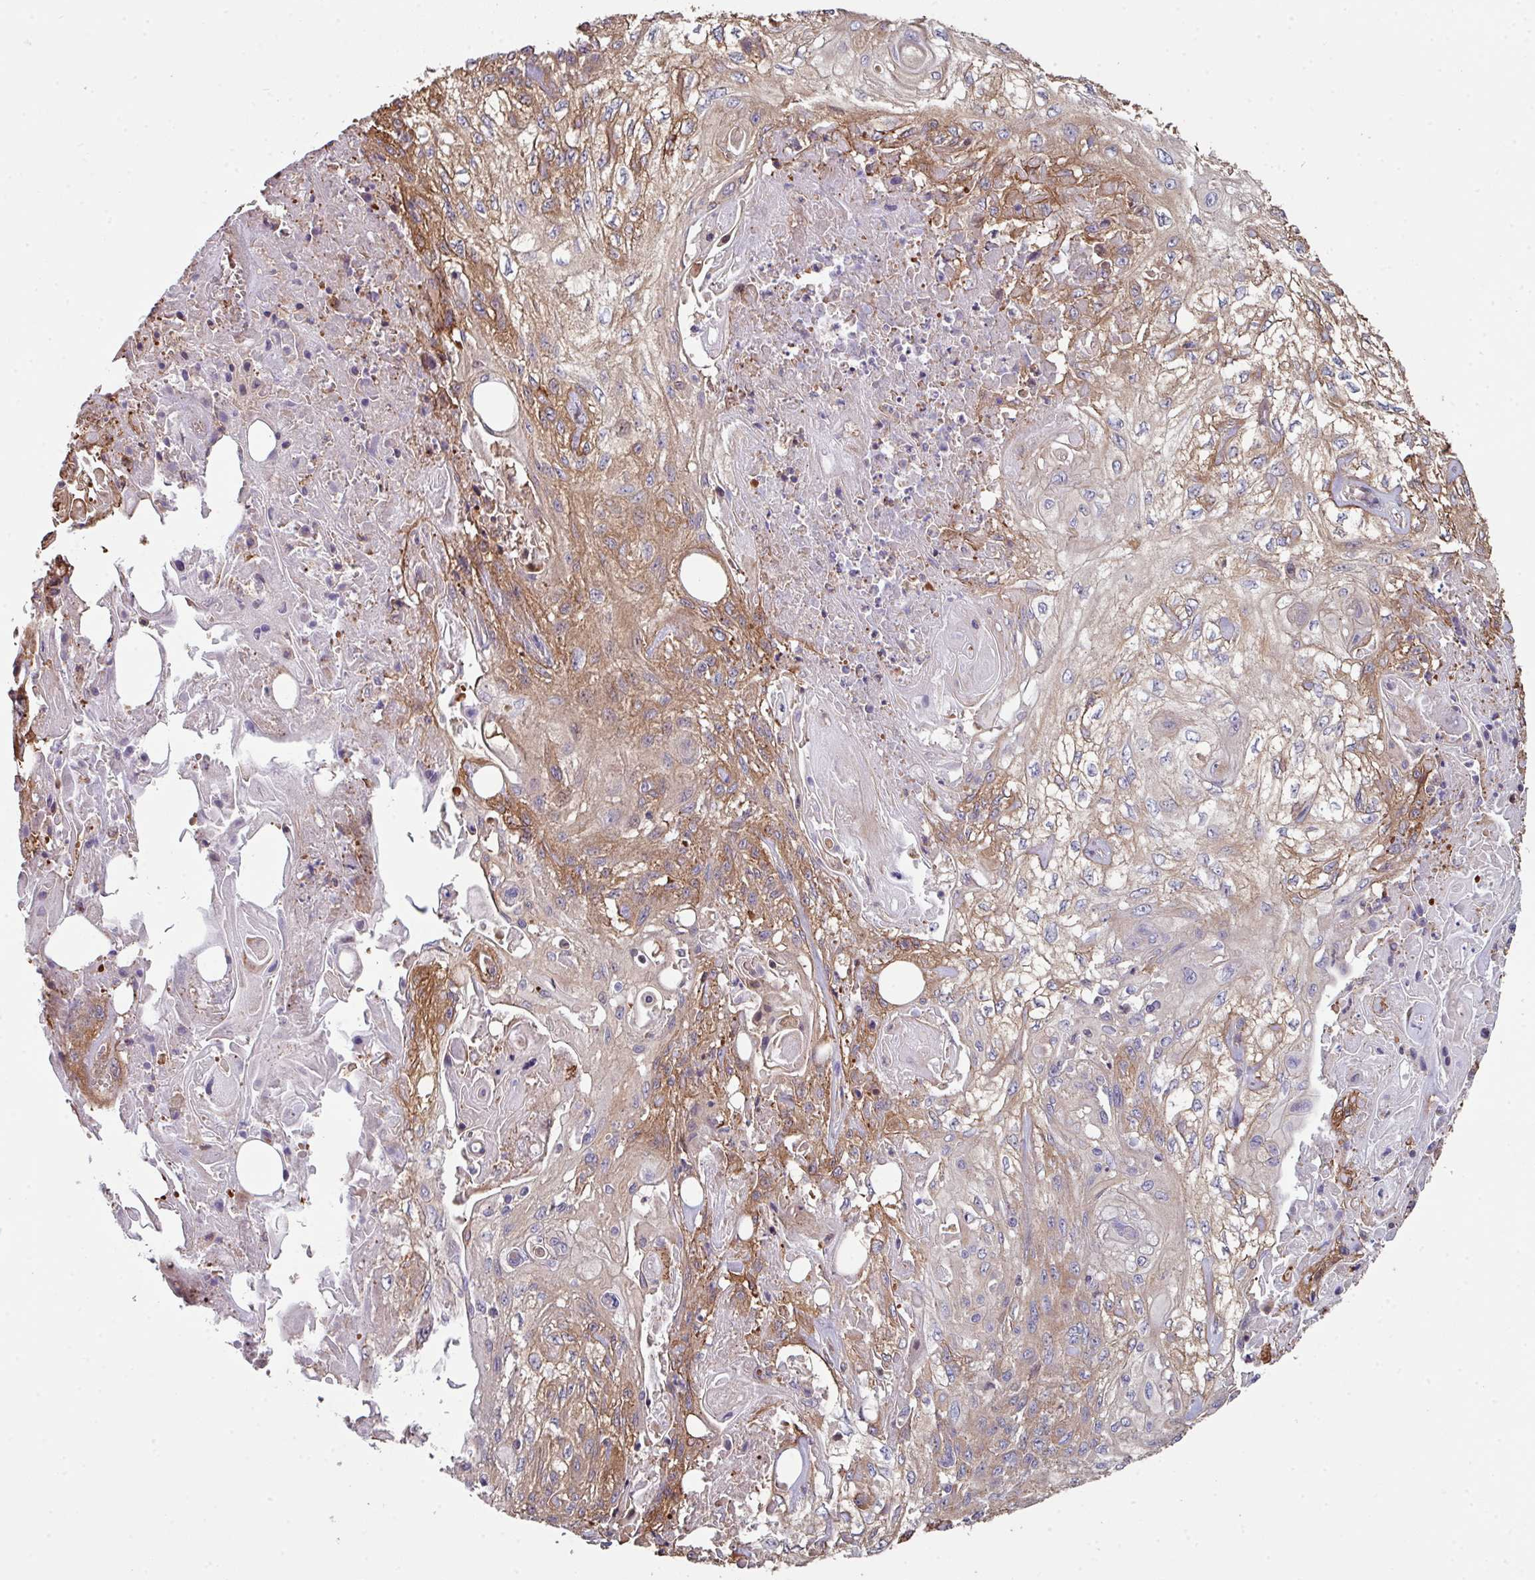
{"staining": {"intensity": "moderate", "quantity": "25%-75%", "location": "cytoplasmic/membranous"}, "tissue": "skin cancer", "cell_type": "Tumor cells", "image_type": "cancer", "snomed": [{"axis": "morphology", "description": "Squamous cell carcinoma, NOS"}, {"axis": "morphology", "description": "Squamous cell carcinoma, metastatic, NOS"}, {"axis": "topography", "description": "Skin"}, {"axis": "topography", "description": "Lymph node"}], "caption": "A brown stain highlights moderate cytoplasmic/membranous positivity of a protein in skin metastatic squamous cell carcinoma tumor cells.", "gene": "ANO9", "patient": {"sex": "male", "age": 75}}